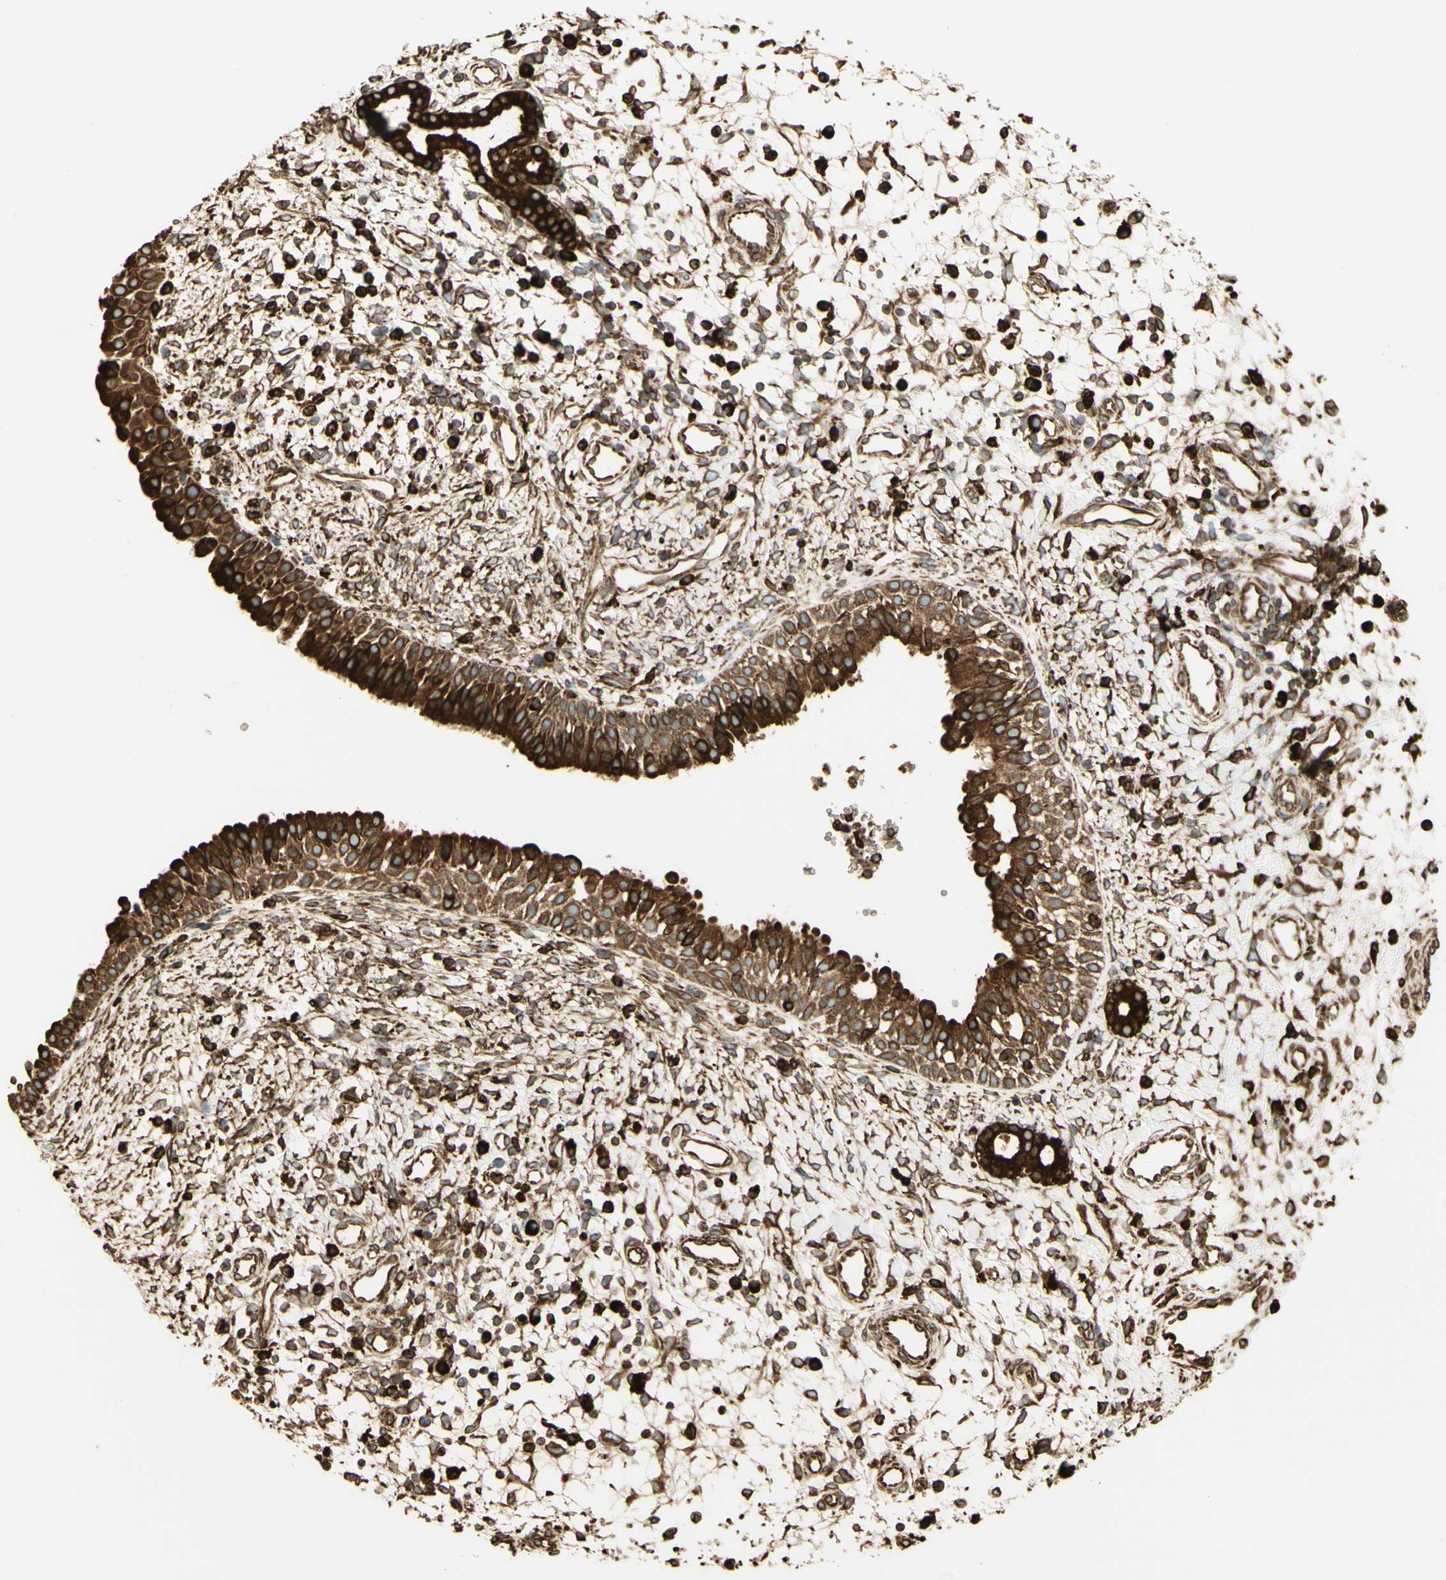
{"staining": {"intensity": "strong", "quantity": ">75%", "location": "cytoplasmic/membranous"}, "tissue": "nasopharynx", "cell_type": "Respiratory epithelial cells", "image_type": "normal", "snomed": [{"axis": "morphology", "description": "Normal tissue, NOS"}, {"axis": "topography", "description": "Nasopharynx"}], "caption": "Benign nasopharynx exhibits strong cytoplasmic/membranous staining in approximately >75% of respiratory epithelial cells, visualized by immunohistochemistry. (Stains: DAB (3,3'-diaminobenzidine) in brown, nuclei in blue, Microscopy: brightfield microscopy at high magnification).", "gene": "CANX", "patient": {"sex": "male", "age": 22}}